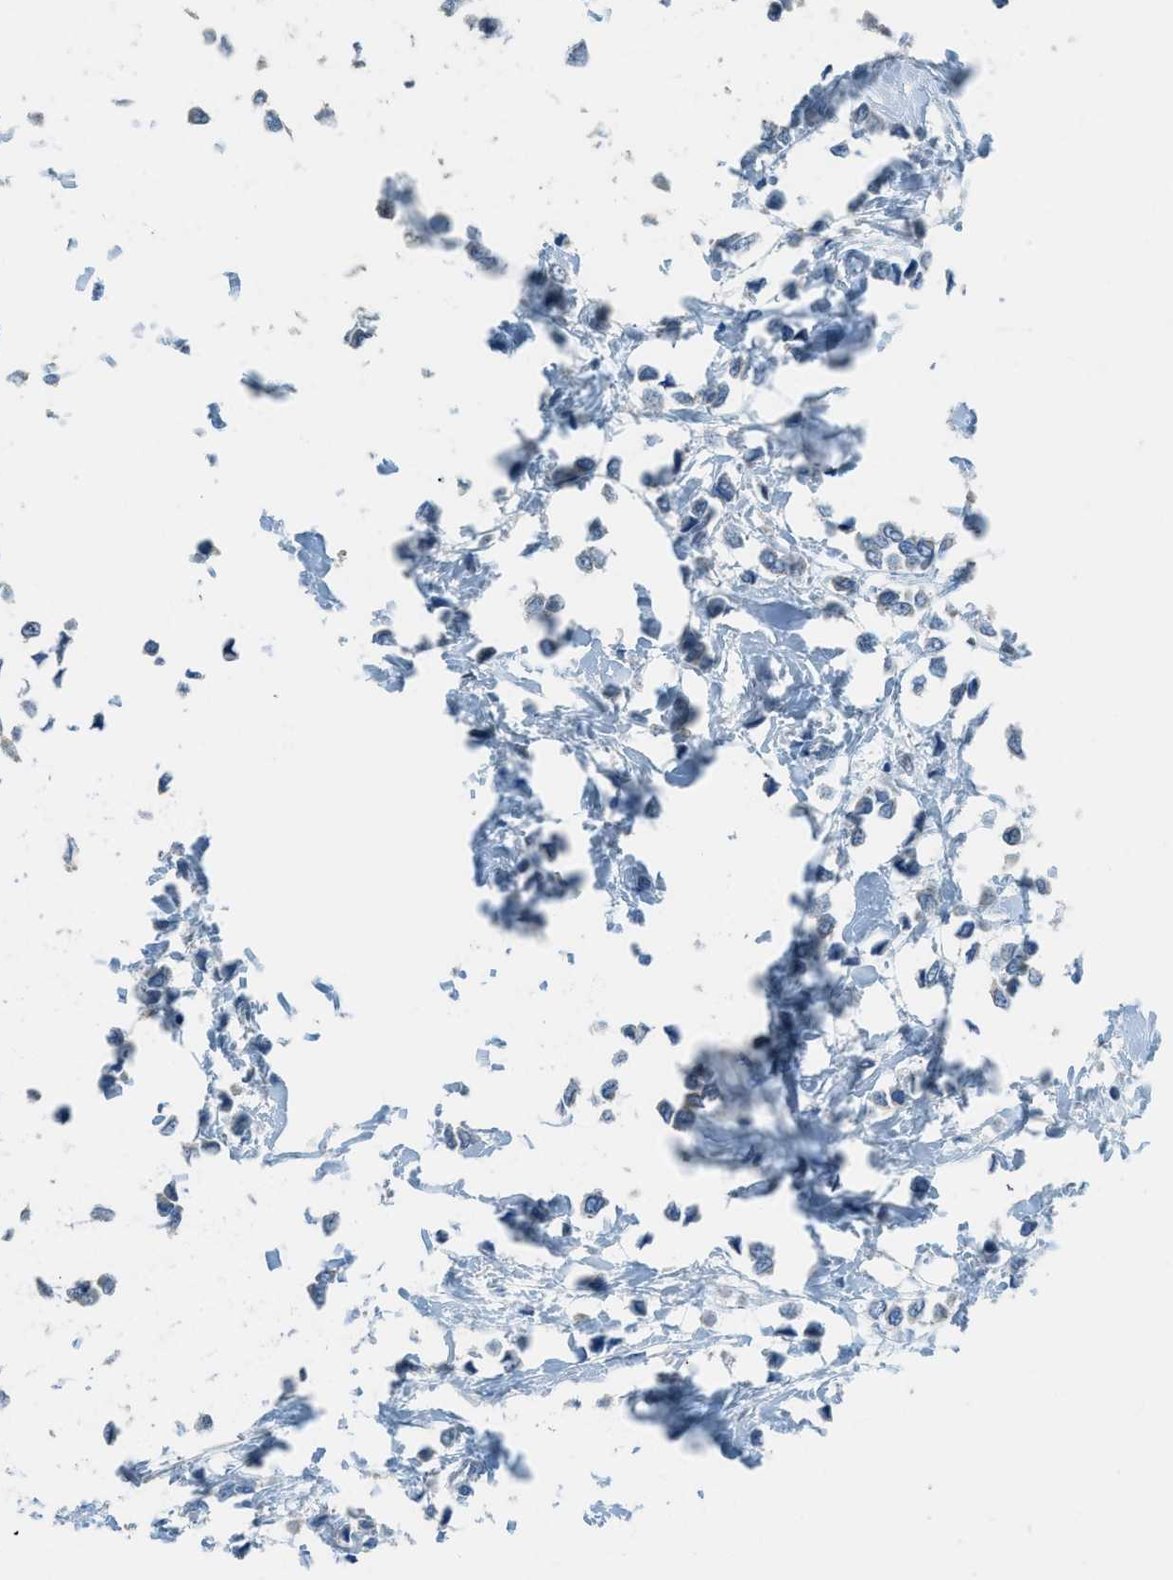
{"staining": {"intensity": "negative", "quantity": "none", "location": "none"}, "tissue": "breast cancer", "cell_type": "Tumor cells", "image_type": "cancer", "snomed": [{"axis": "morphology", "description": "Lobular carcinoma"}, {"axis": "topography", "description": "Breast"}], "caption": "IHC of human breast lobular carcinoma displays no positivity in tumor cells.", "gene": "TIMD4", "patient": {"sex": "female", "age": 51}}